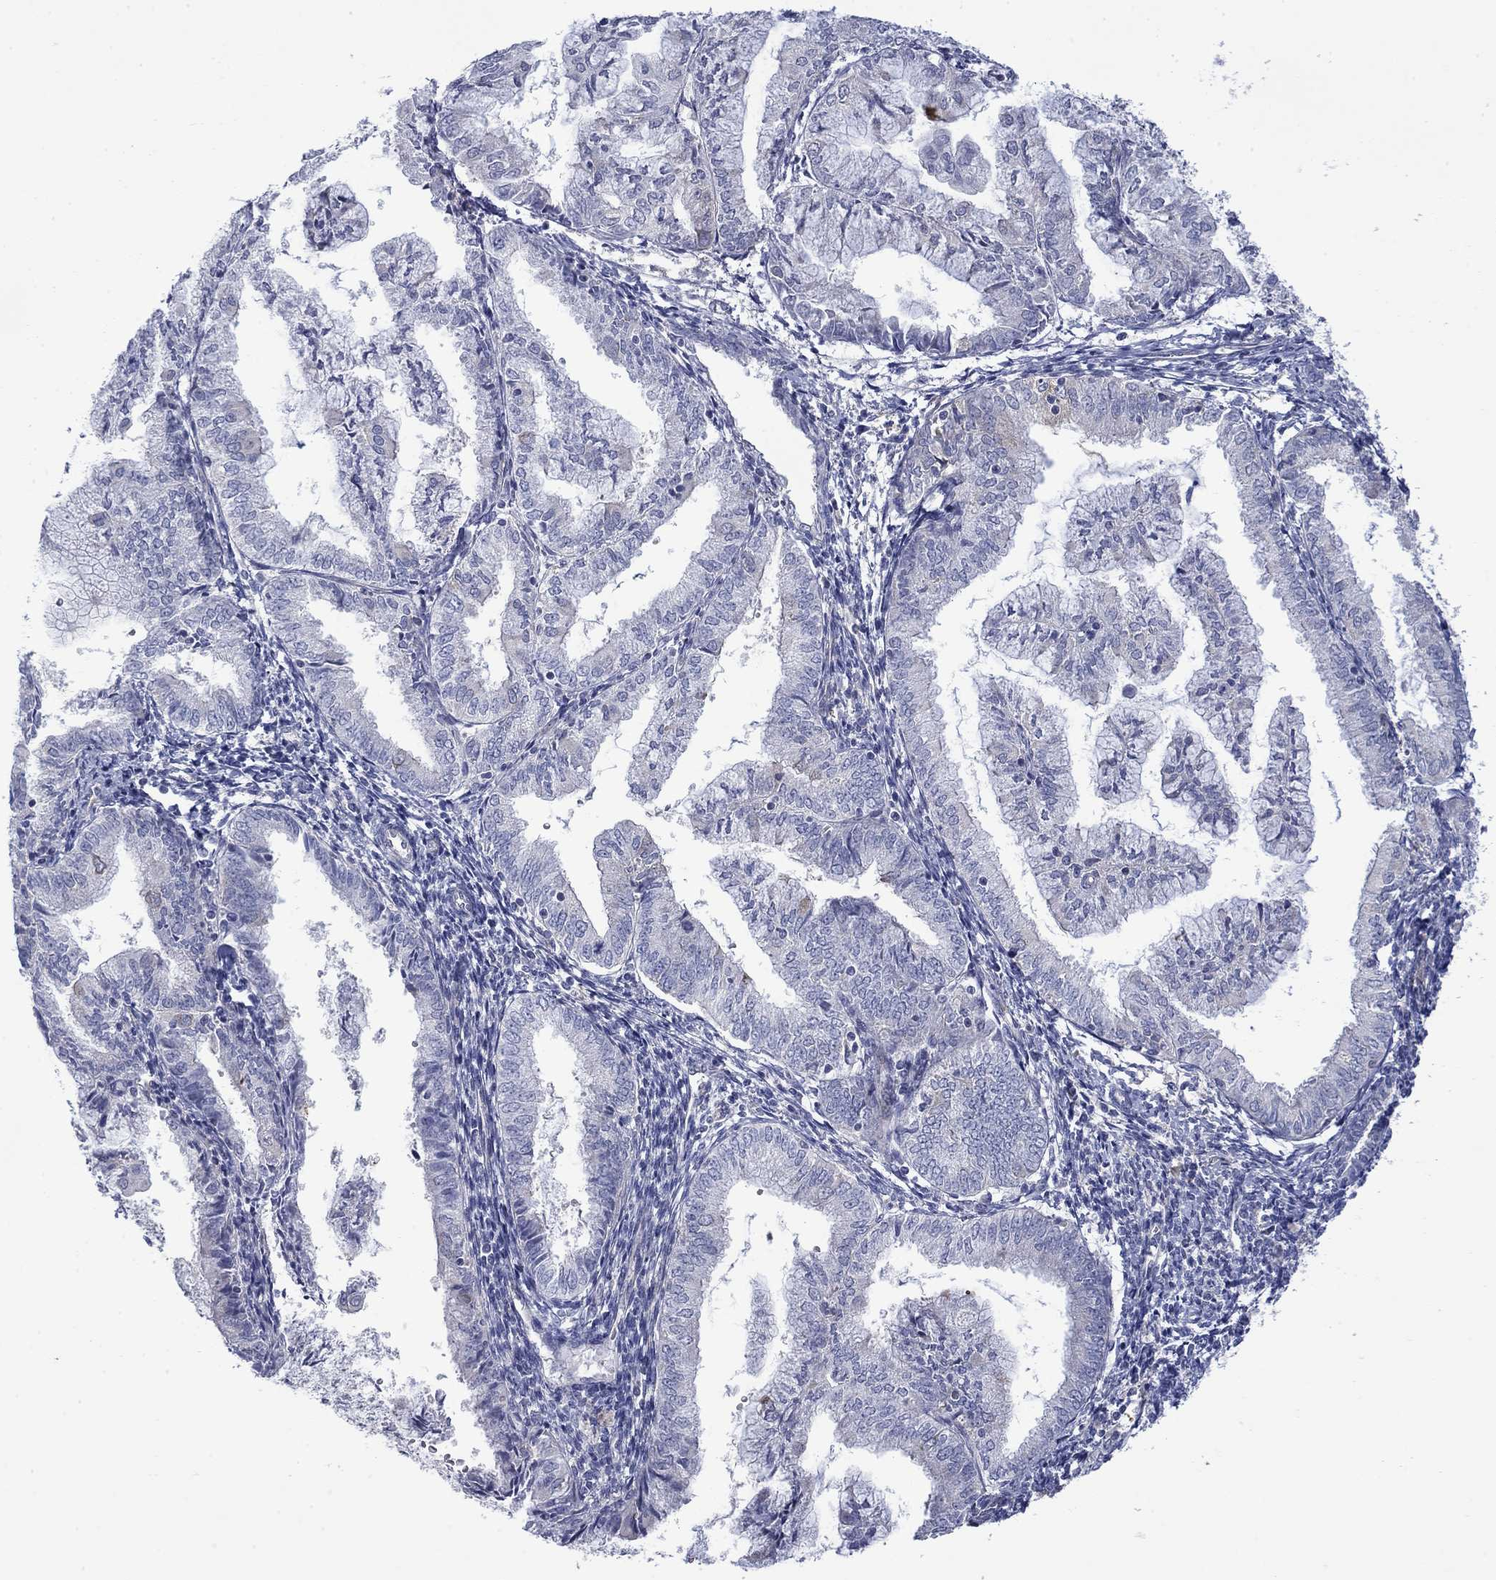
{"staining": {"intensity": "negative", "quantity": "none", "location": "none"}, "tissue": "endometrial cancer", "cell_type": "Tumor cells", "image_type": "cancer", "snomed": [{"axis": "morphology", "description": "Adenocarcinoma, NOS"}, {"axis": "topography", "description": "Endometrium"}], "caption": "Endometrial cancer stained for a protein using immunohistochemistry (IHC) reveals no staining tumor cells.", "gene": "FXR1", "patient": {"sex": "female", "age": 56}}